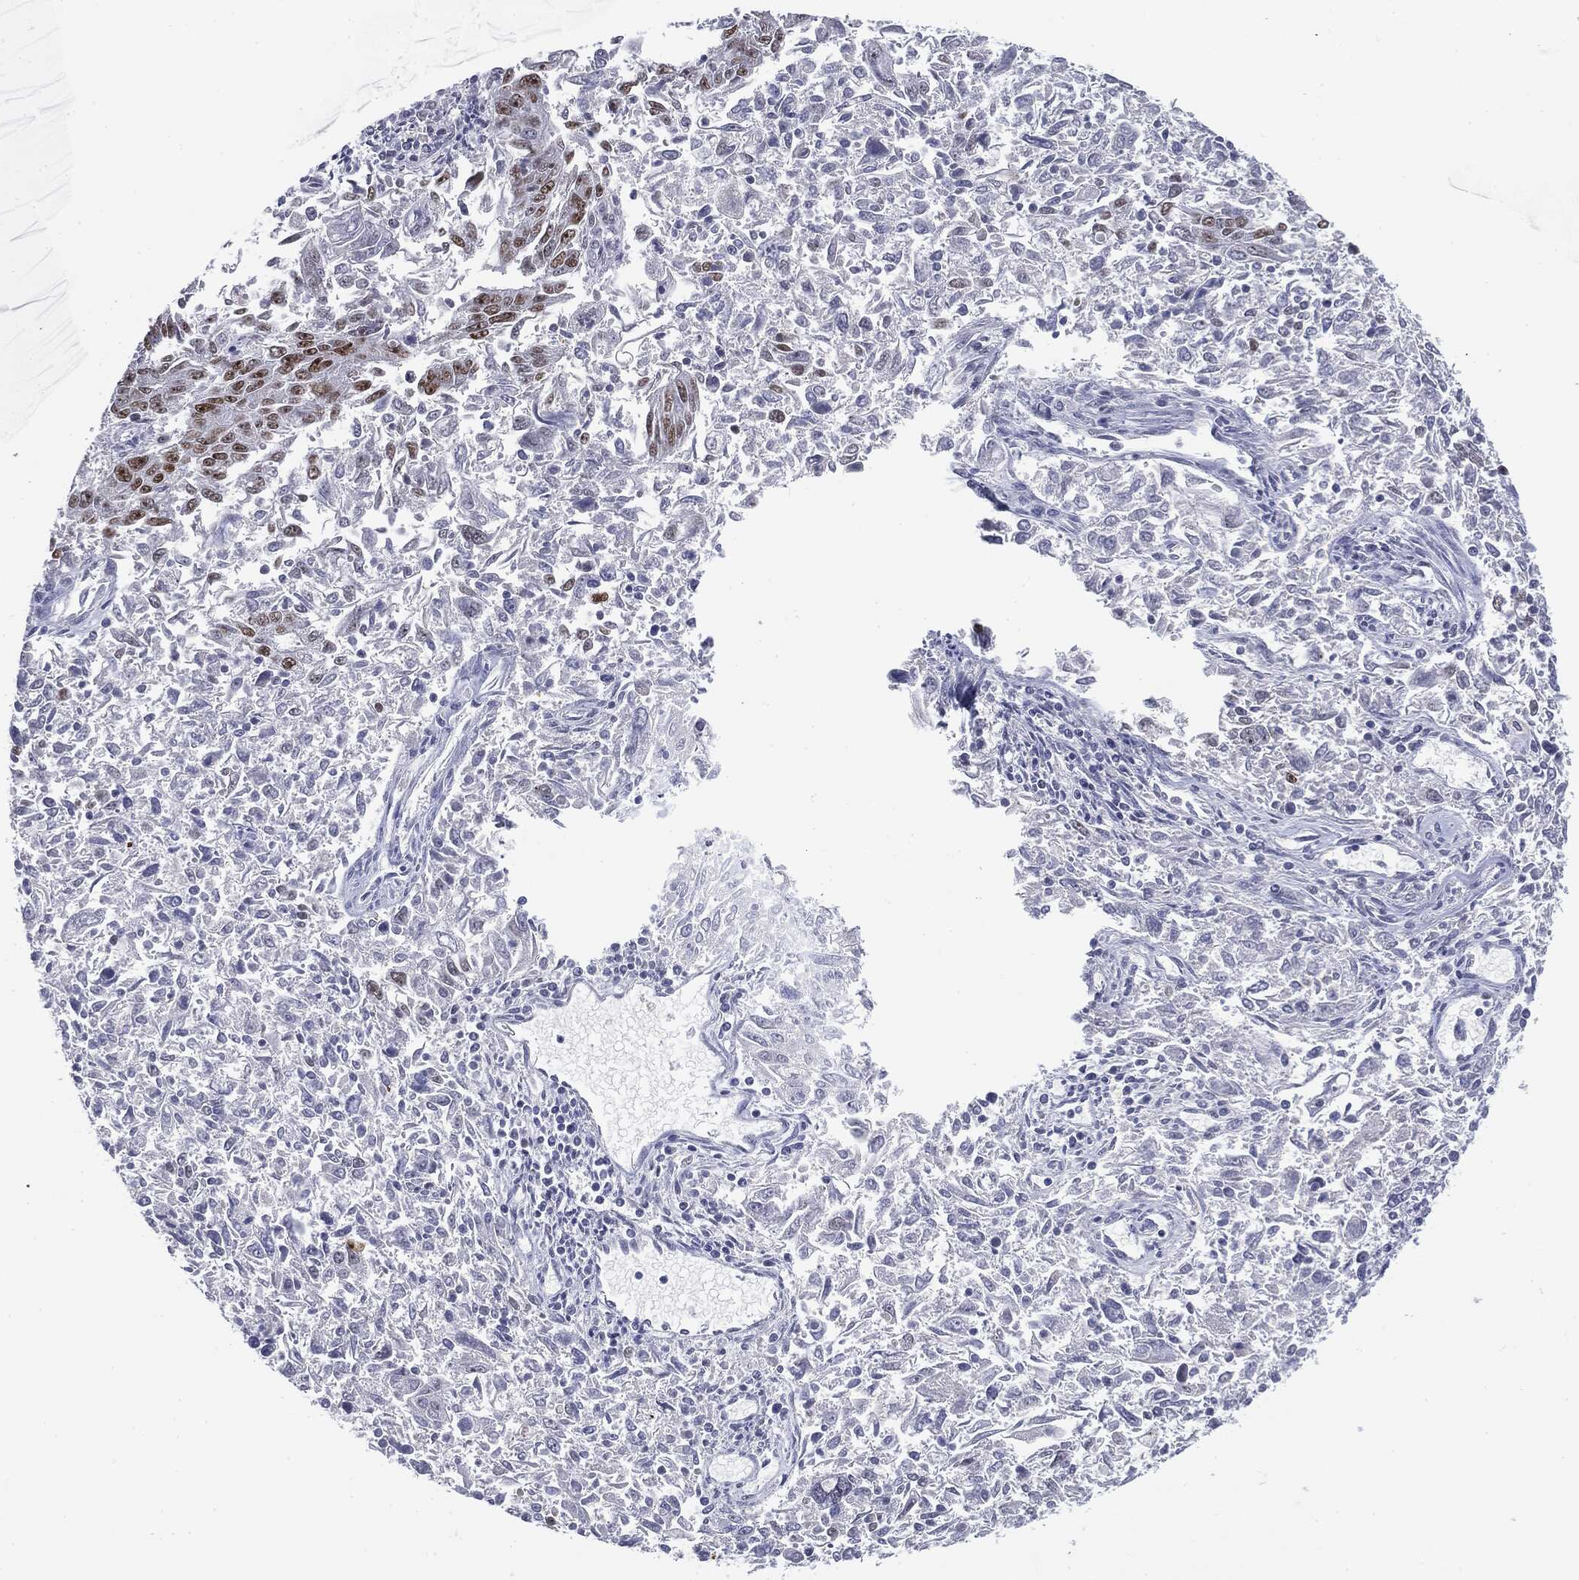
{"staining": {"intensity": "negative", "quantity": "none", "location": "none"}, "tissue": "endometrial cancer", "cell_type": "Tumor cells", "image_type": "cancer", "snomed": [{"axis": "morphology", "description": "Adenocarcinoma, NOS"}, {"axis": "topography", "description": "Endometrium"}], "caption": "DAB immunohistochemical staining of adenocarcinoma (endometrial) displays no significant positivity in tumor cells. Nuclei are stained in blue.", "gene": "MDC1", "patient": {"sex": "female", "age": 42}}